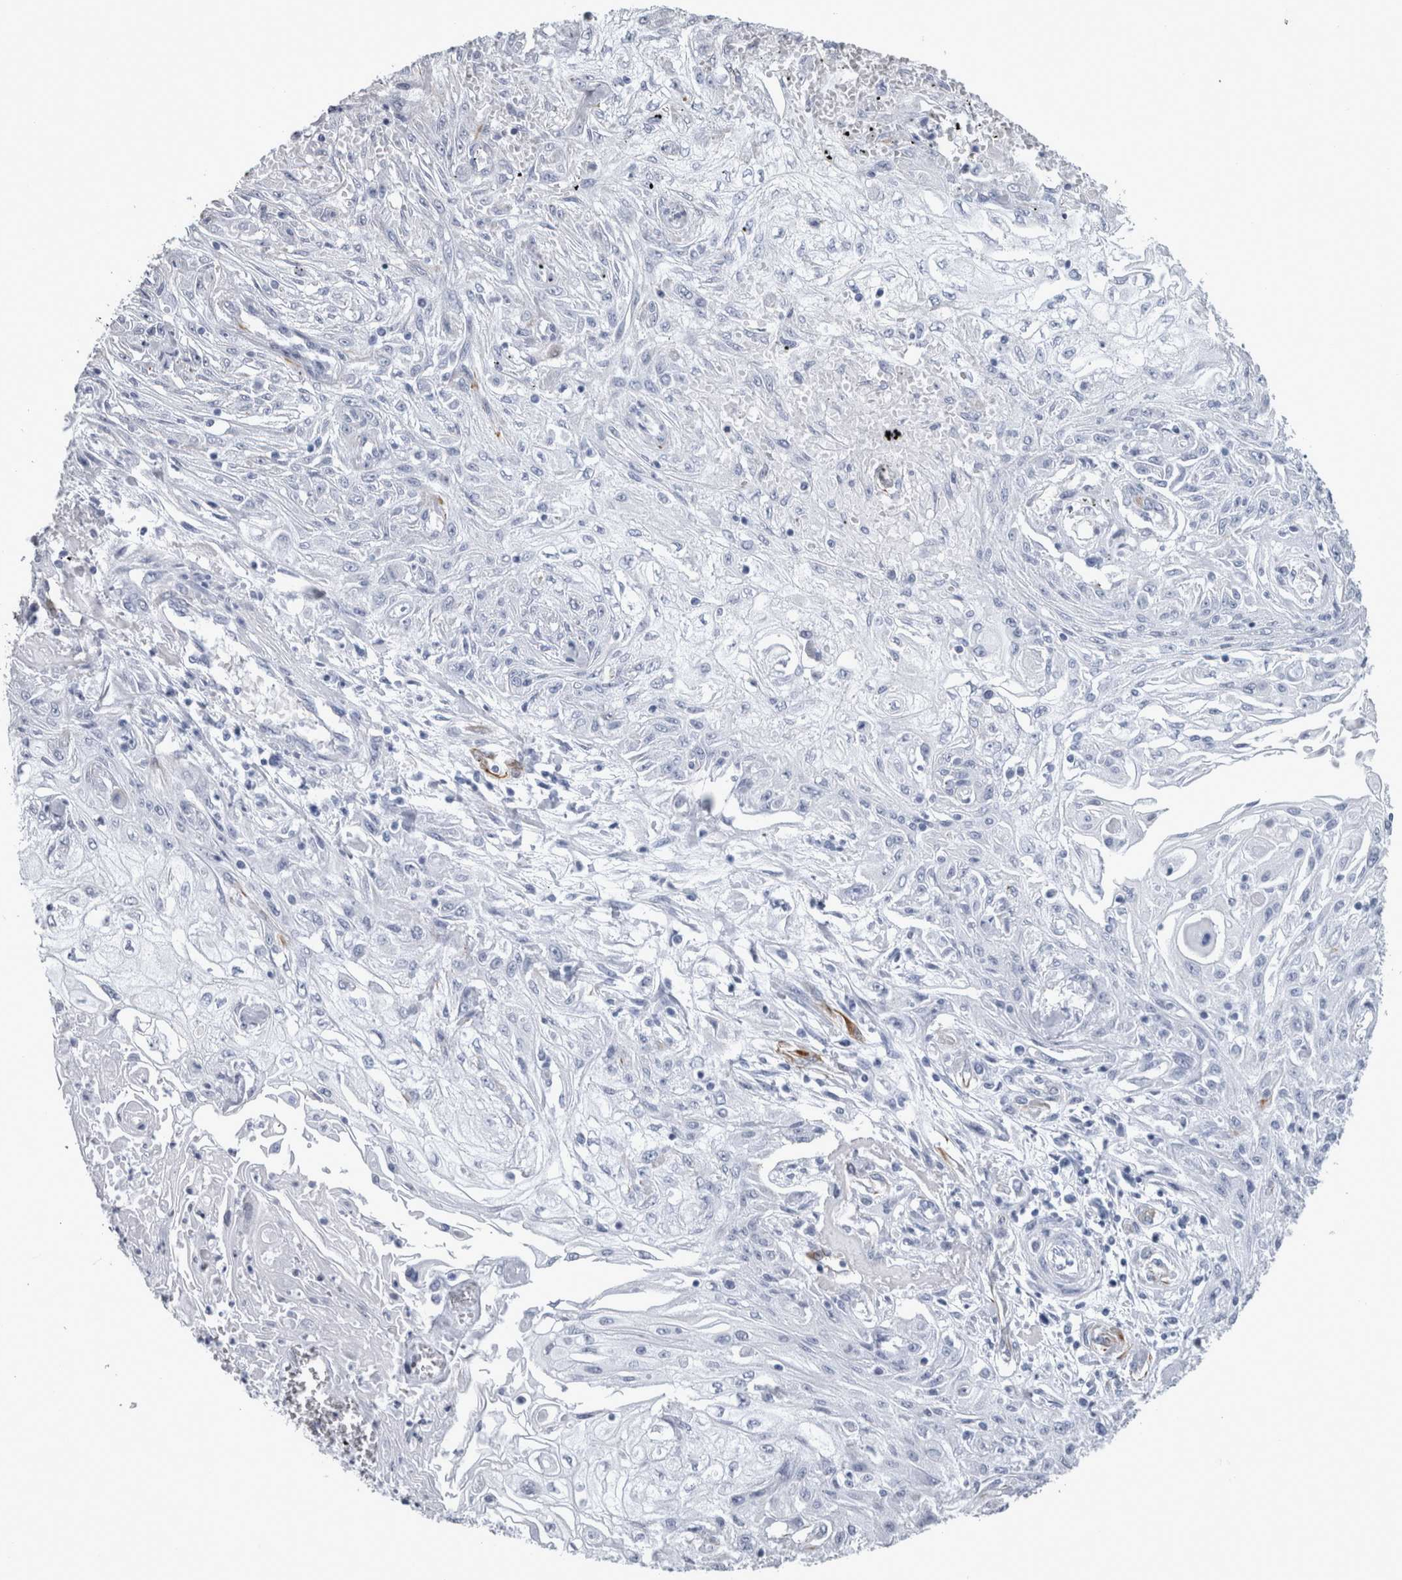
{"staining": {"intensity": "negative", "quantity": "none", "location": "none"}, "tissue": "skin cancer", "cell_type": "Tumor cells", "image_type": "cancer", "snomed": [{"axis": "morphology", "description": "Squamous cell carcinoma, NOS"}, {"axis": "morphology", "description": "Squamous cell carcinoma, metastatic, NOS"}, {"axis": "topography", "description": "Skin"}, {"axis": "topography", "description": "Lymph node"}], "caption": "DAB immunohistochemical staining of skin metastatic squamous cell carcinoma exhibits no significant staining in tumor cells.", "gene": "VWDE", "patient": {"sex": "male", "age": 75}}